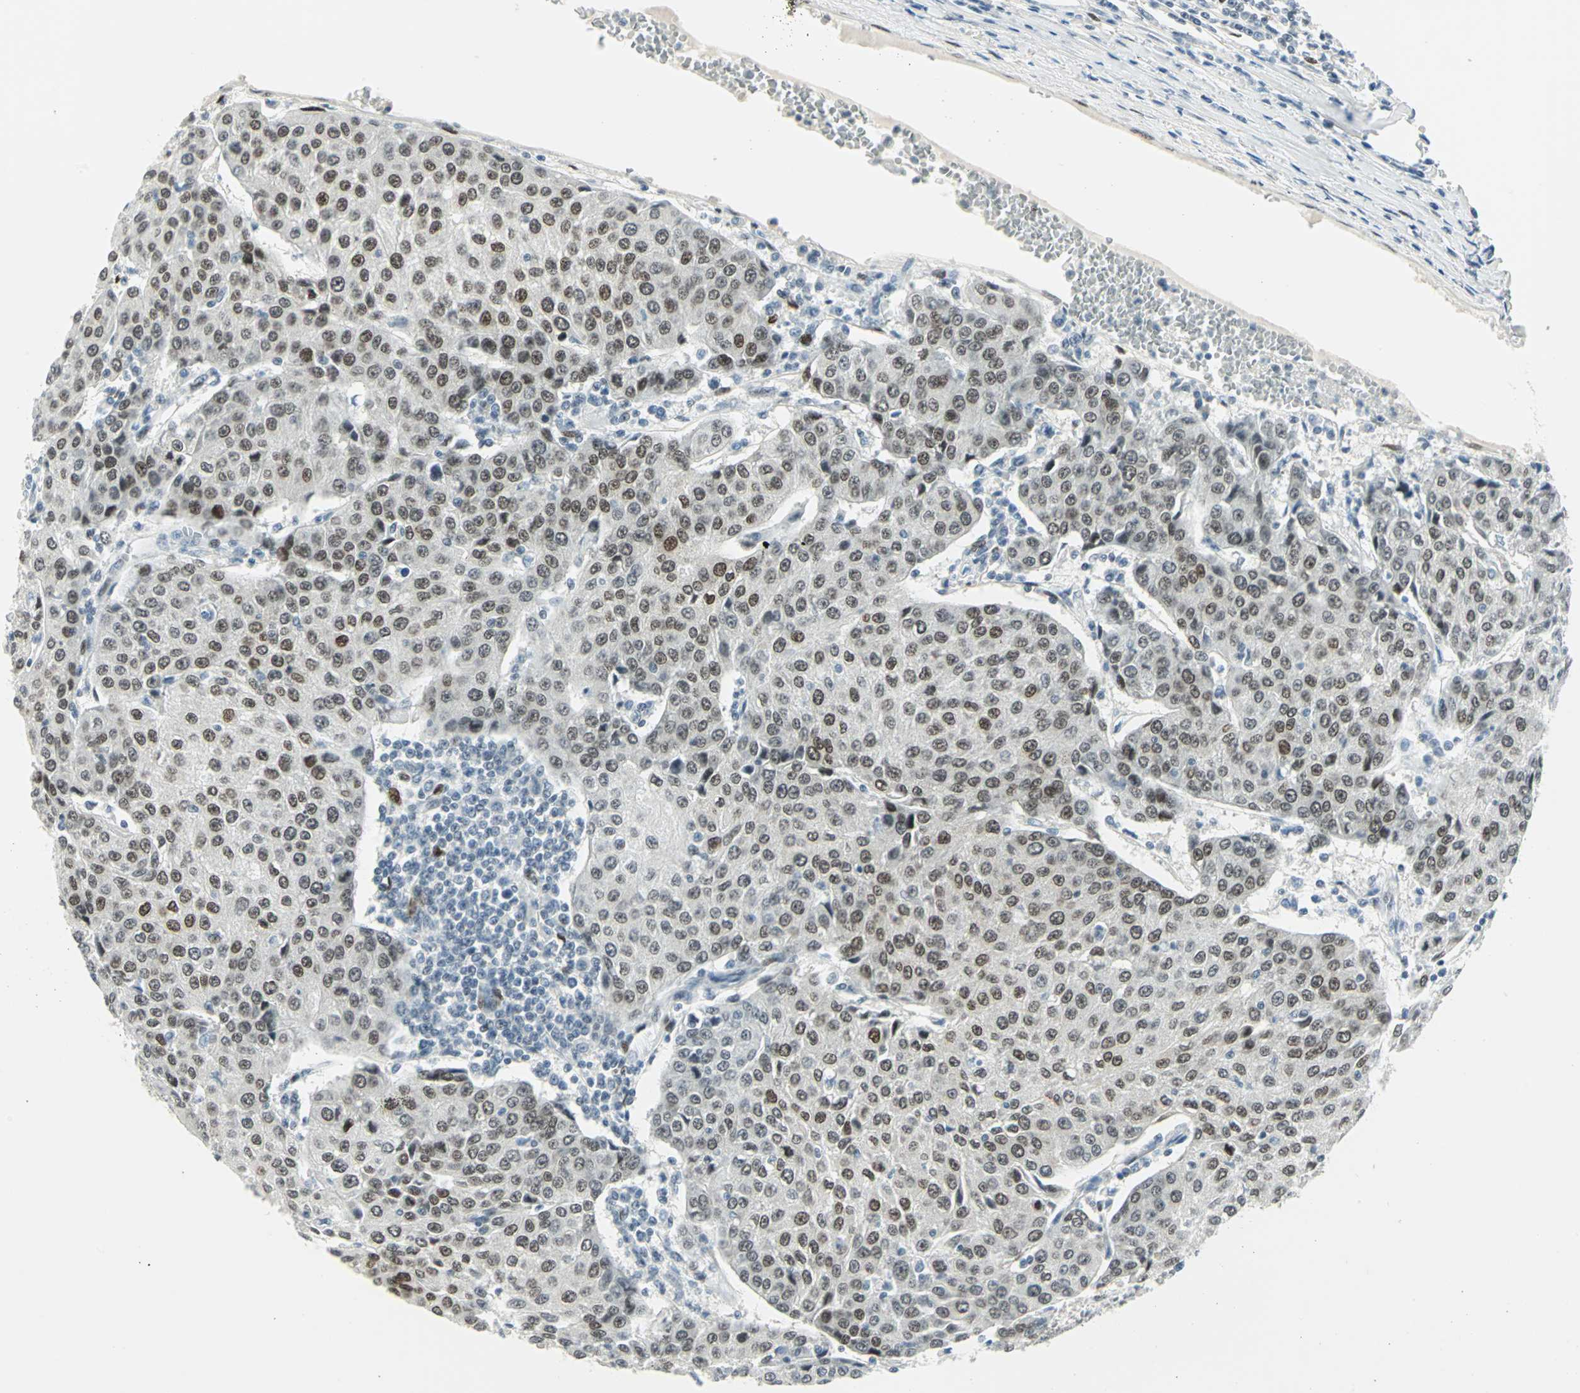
{"staining": {"intensity": "moderate", "quantity": ">75%", "location": "nuclear"}, "tissue": "urothelial cancer", "cell_type": "Tumor cells", "image_type": "cancer", "snomed": [{"axis": "morphology", "description": "Urothelial carcinoma, High grade"}, {"axis": "topography", "description": "Urinary bladder"}], "caption": "High-grade urothelial carcinoma was stained to show a protein in brown. There is medium levels of moderate nuclear positivity in about >75% of tumor cells.", "gene": "MEIS2", "patient": {"sex": "female", "age": 85}}